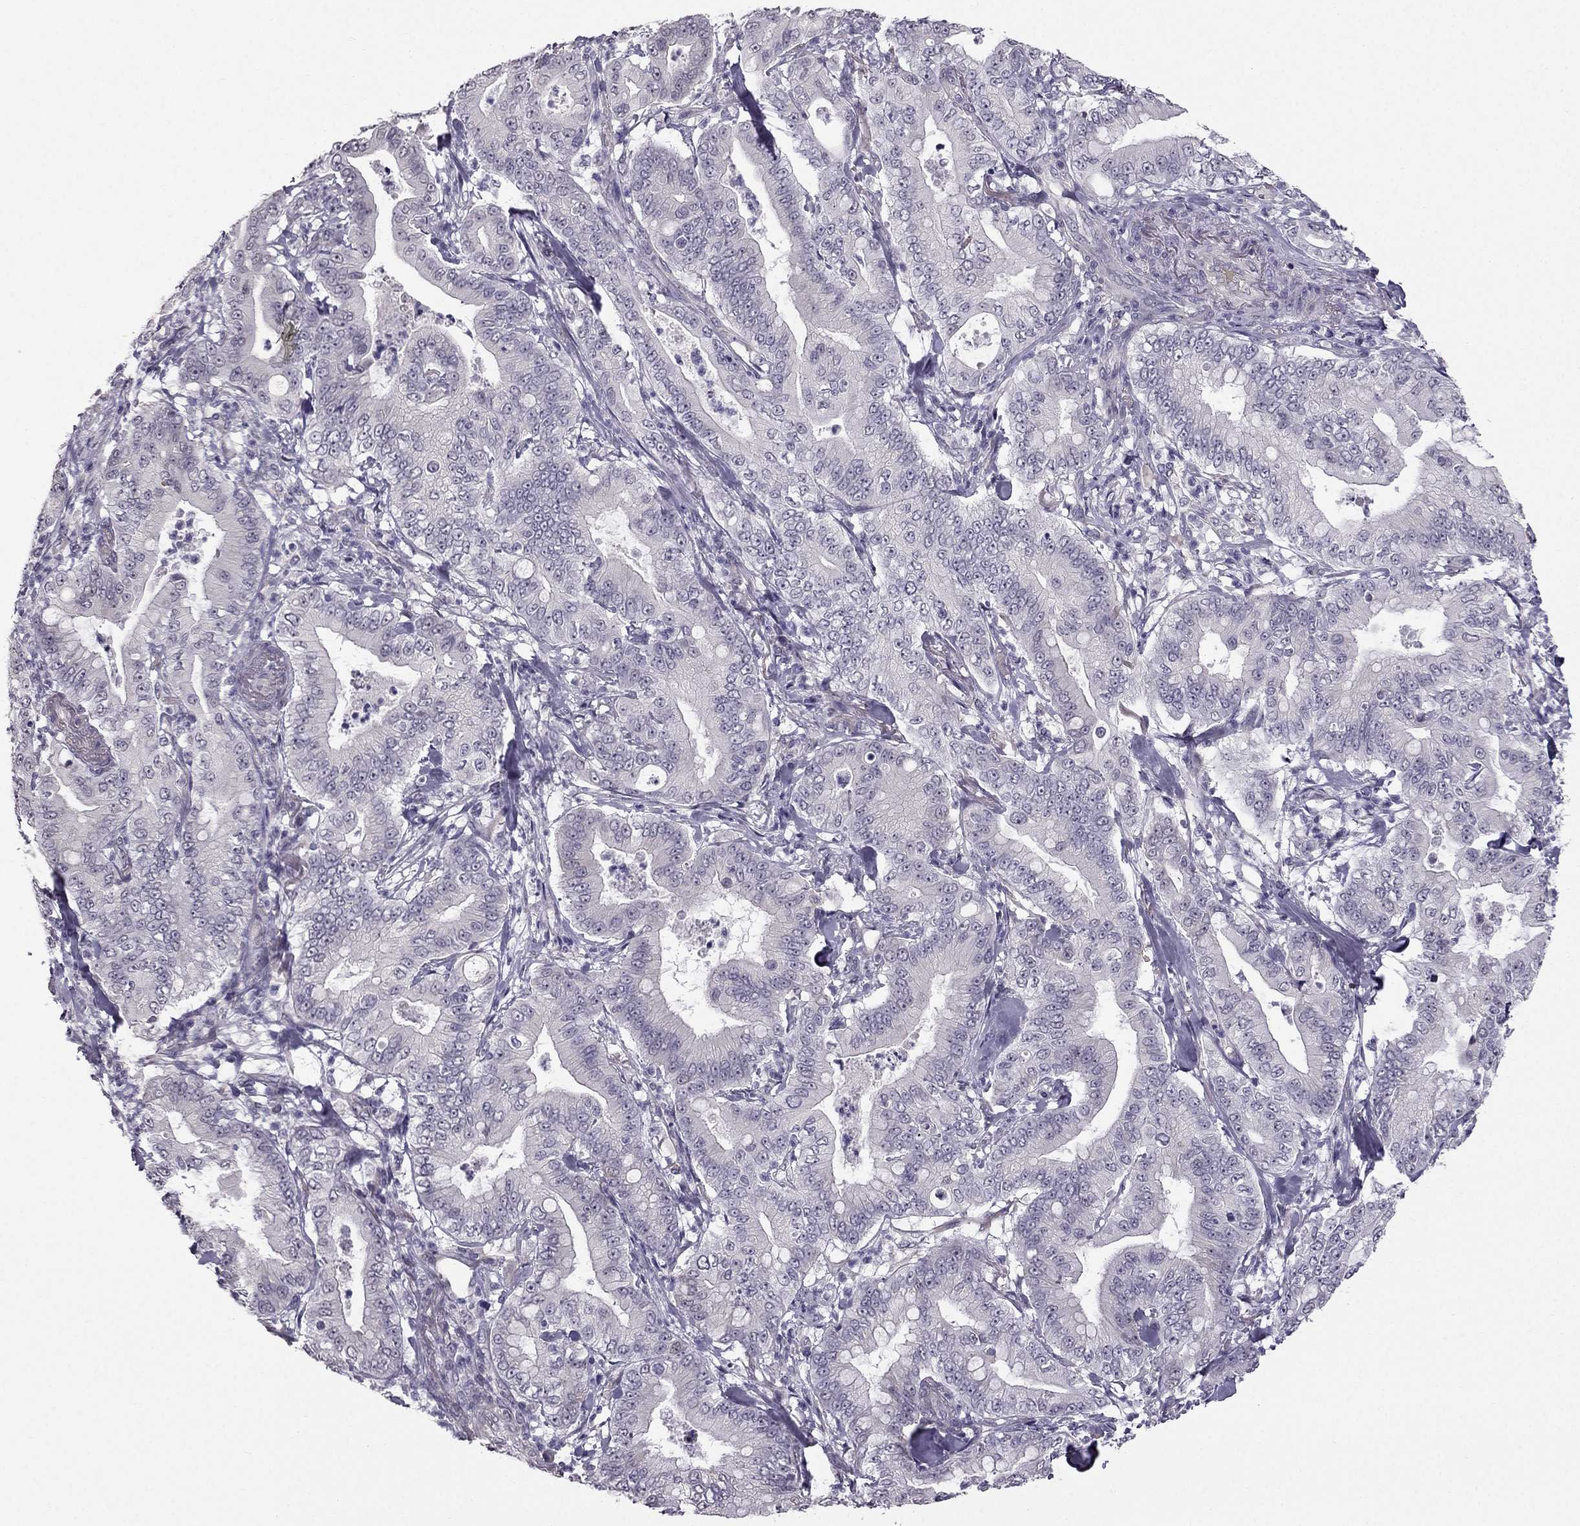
{"staining": {"intensity": "negative", "quantity": "none", "location": "none"}, "tissue": "pancreatic cancer", "cell_type": "Tumor cells", "image_type": "cancer", "snomed": [{"axis": "morphology", "description": "Adenocarcinoma, NOS"}, {"axis": "topography", "description": "Pancreas"}], "caption": "Immunohistochemistry histopathology image of pancreatic adenocarcinoma stained for a protein (brown), which shows no positivity in tumor cells.", "gene": "TSPYL5", "patient": {"sex": "male", "age": 71}}